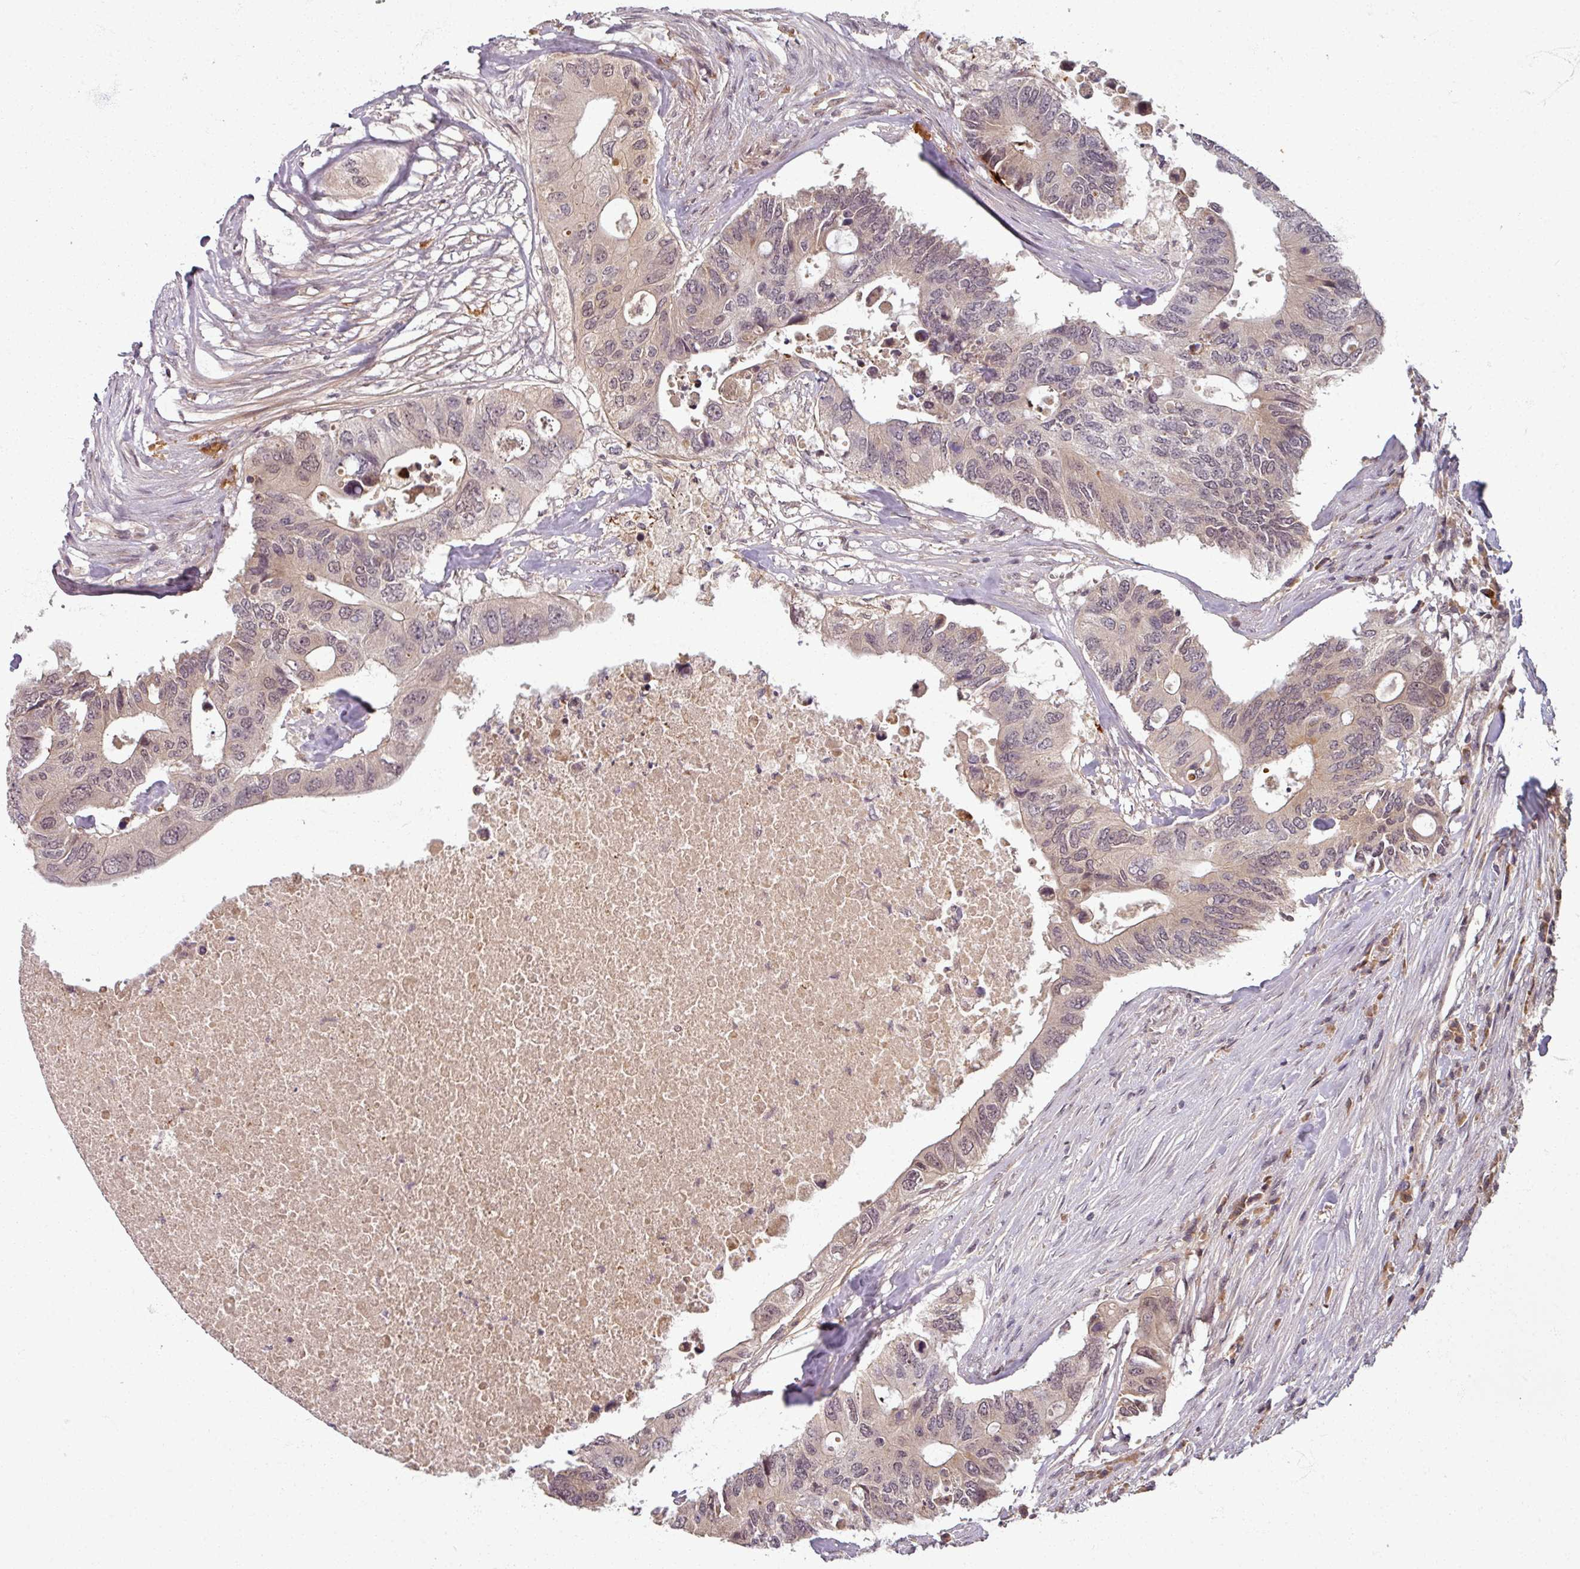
{"staining": {"intensity": "weak", "quantity": "<25%", "location": "cytoplasmic/membranous,nuclear"}, "tissue": "colorectal cancer", "cell_type": "Tumor cells", "image_type": "cancer", "snomed": [{"axis": "morphology", "description": "Adenocarcinoma, NOS"}, {"axis": "topography", "description": "Colon"}], "caption": "Histopathology image shows no protein expression in tumor cells of colorectal adenocarcinoma tissue.", "gene": "POLR2G", "patient": {"sex": "male", "age": 71}}